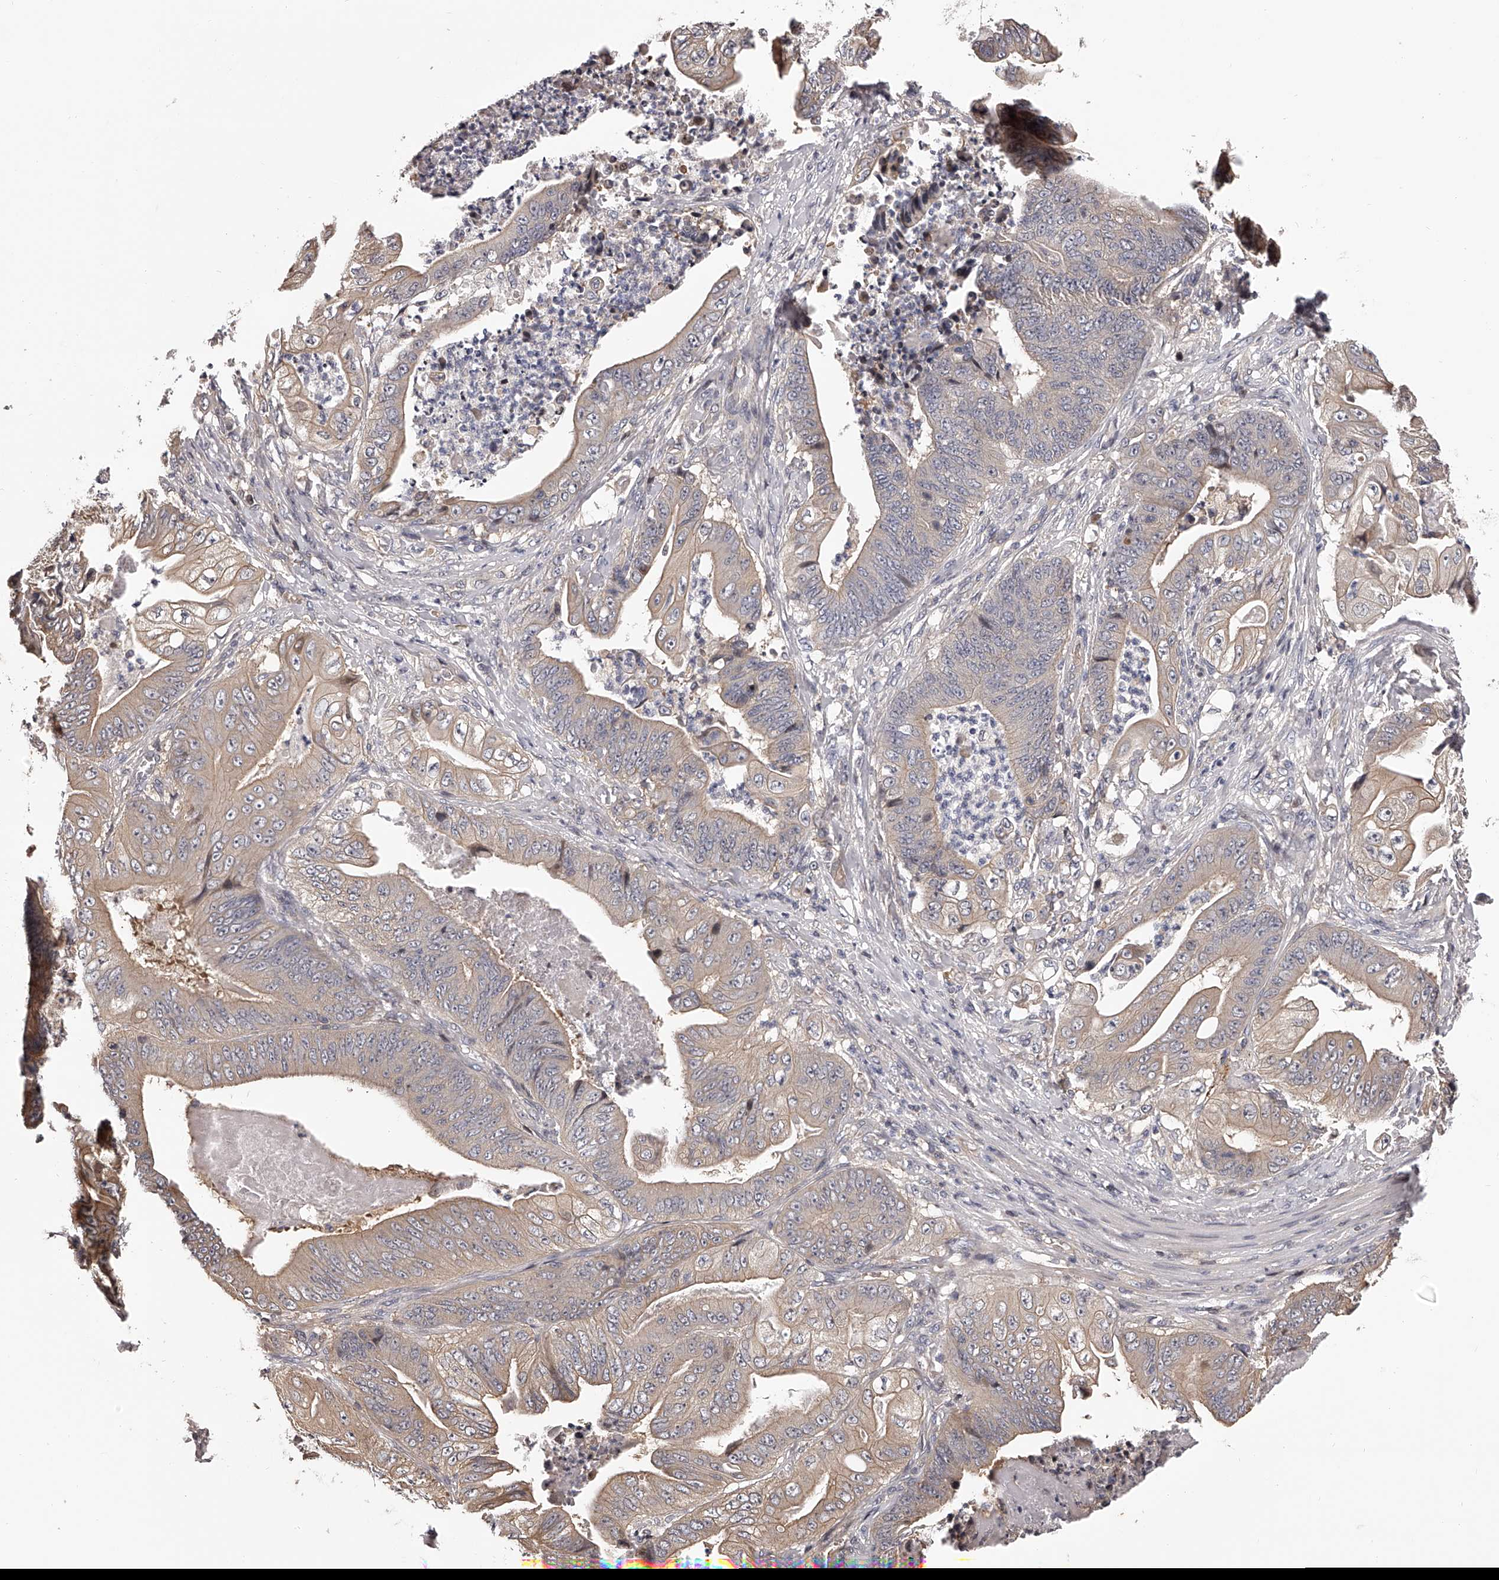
{"staining": {"intensity": "moderate", "quantity": "<25%", "location": "cytoplasmic/membranous"}, "tissue": "stomach cancer", "cell_type": "Tumor cells", "image_type": "cancer", "snomed": [{"axis": "morphology", "description": "Adenocarcinoma, NOS"}, {"axis": "topography", "description": "Stomach"}], "caption": "The micrograph reveals staining of stomach cancer, revealing moderate cytoplasmic/membranous protein expression (brown color) within tumor cells.", "gene": "PFDN2", "patient": {"sex": "female", "age": 73}}